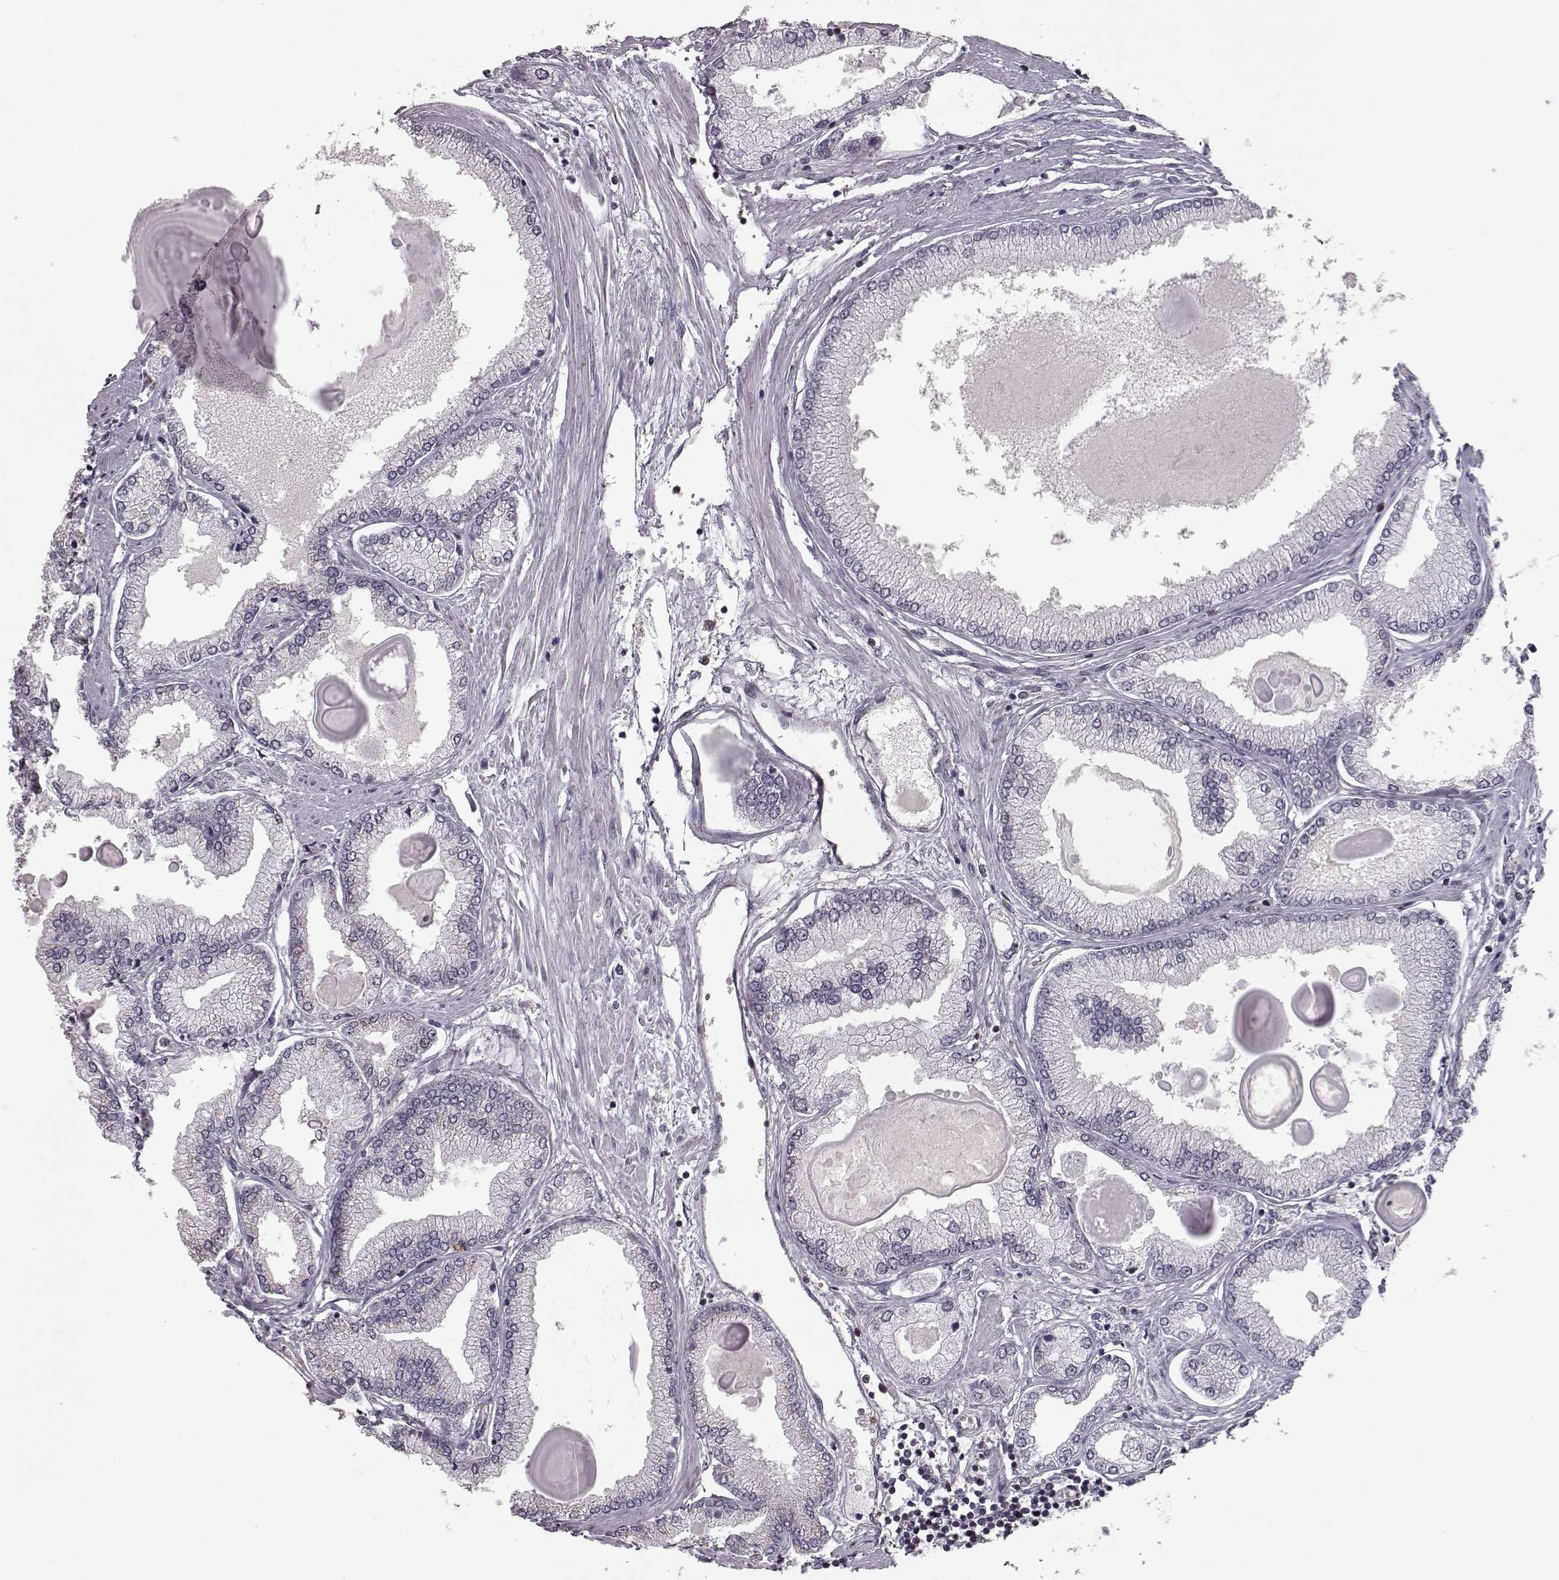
{"staining": {"intensity": "negative", "quantity": "none", "location": "none"}, "tissue": "prostate cancer", "cell_type": "Tumor cells", "image_type": "cancer", "snomed": [{"axis": "morphology", "description": "Adenocarcinoma, High grade"}, {"axis": "topography", "description": "Prostate"}], "caption": "An immunohistochemistry micrograph of prostate adenocarcinoma (high-grade) is shown. There is no staining in tumor cells of prostate adenocarcinoma (high-grade). (Immunohistochemistry, brightfield microscopy, high magnification).", "gene": "RANBP1", "patient": {"sex": "male", "age": 68}}